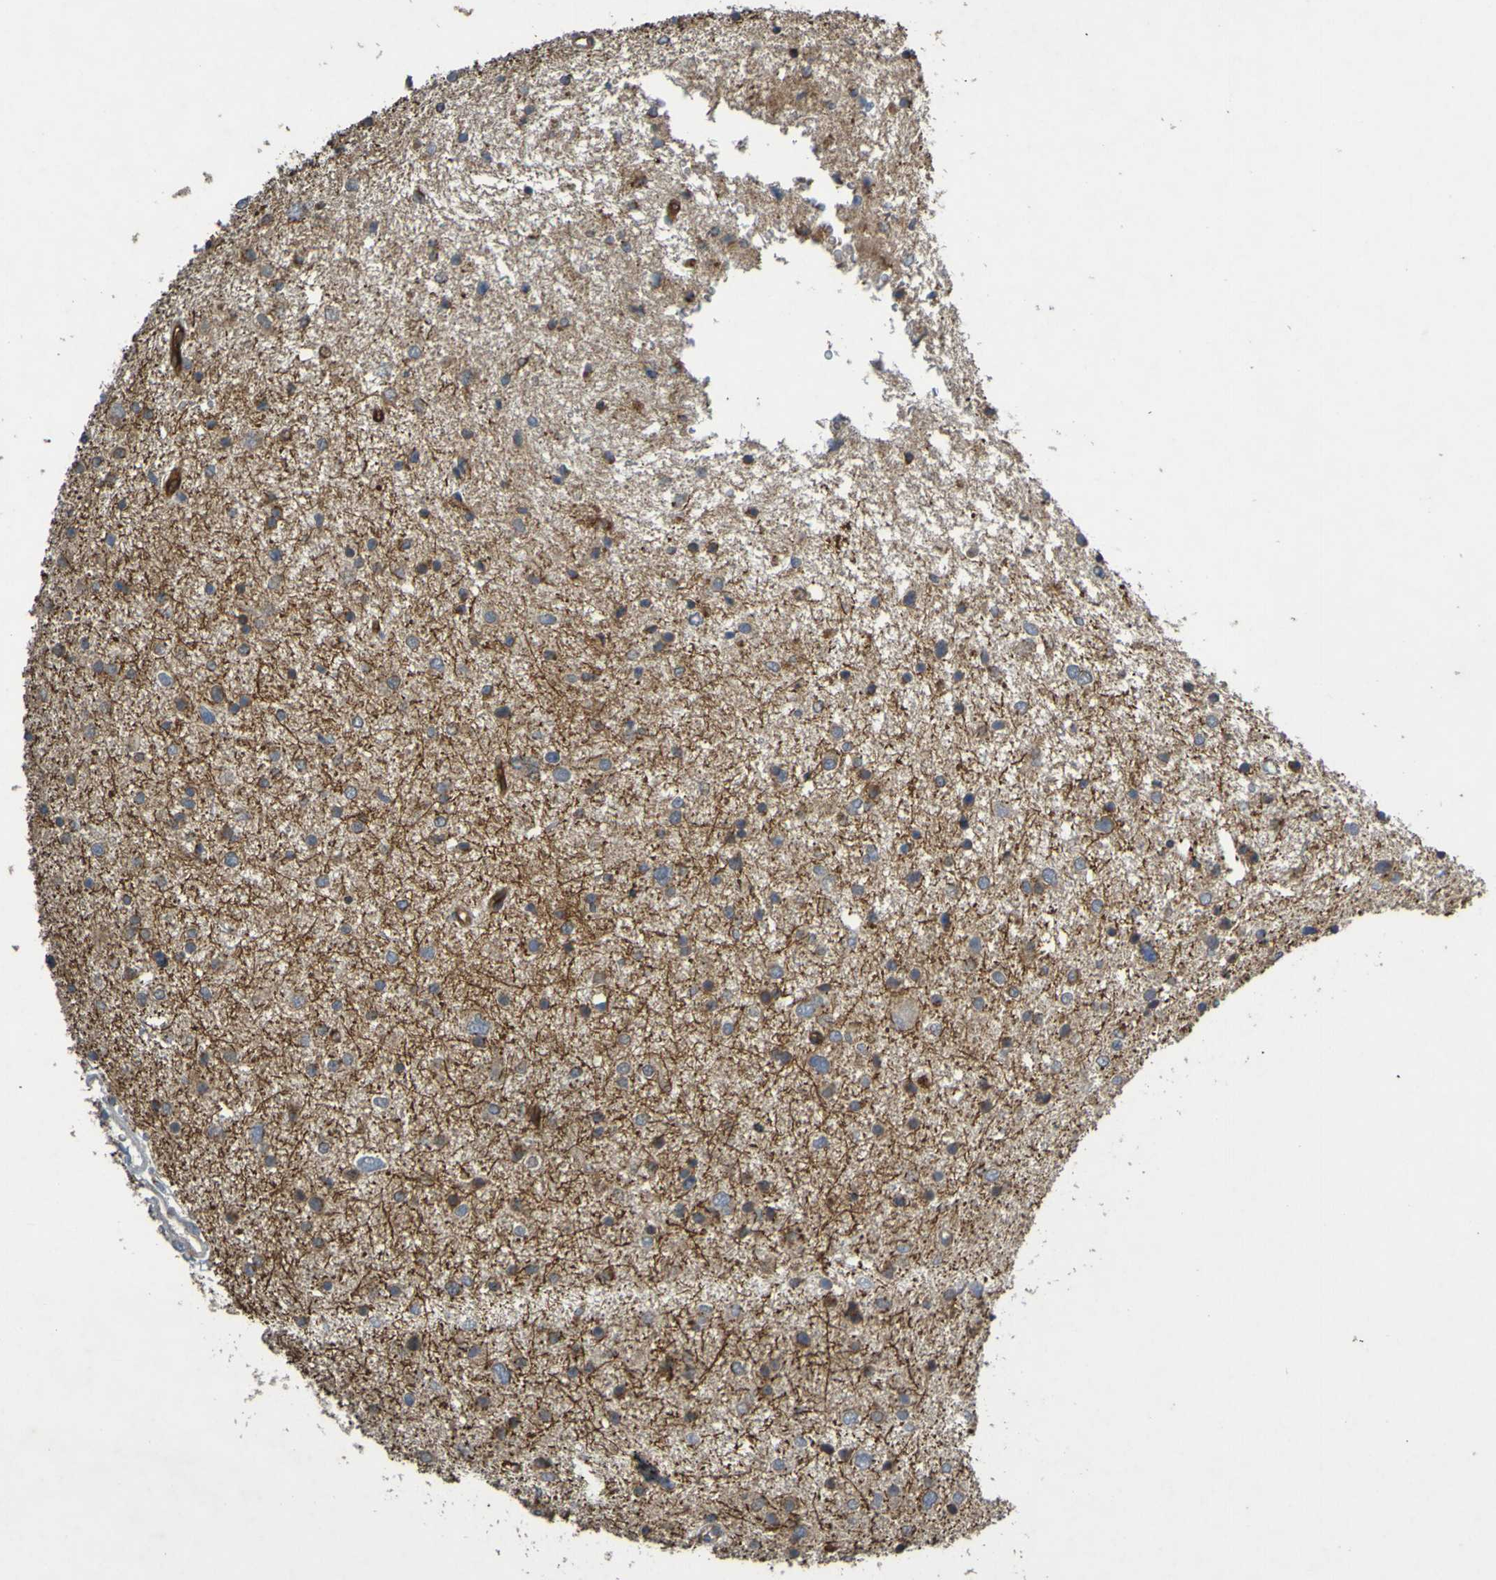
{"staining": {"intensity": "negative", "quantity": "none", "location": "none"}, "tissue": "glioma", "cell_type": "Tumor cells", "image_type": "cancer", "snomed": [{"axis": "morphology", "description": "Glioma, malignant, Low grade"}, {"axis": "topography", "description": "Brain"}], "caption": "The immunohistochemistry (IHC) image has no significant positivity in tumor cells of malignant glioma (low-grade) tissue.", "gene": "B3GAT2", "patient": {"sex": "female", "age": 37}}